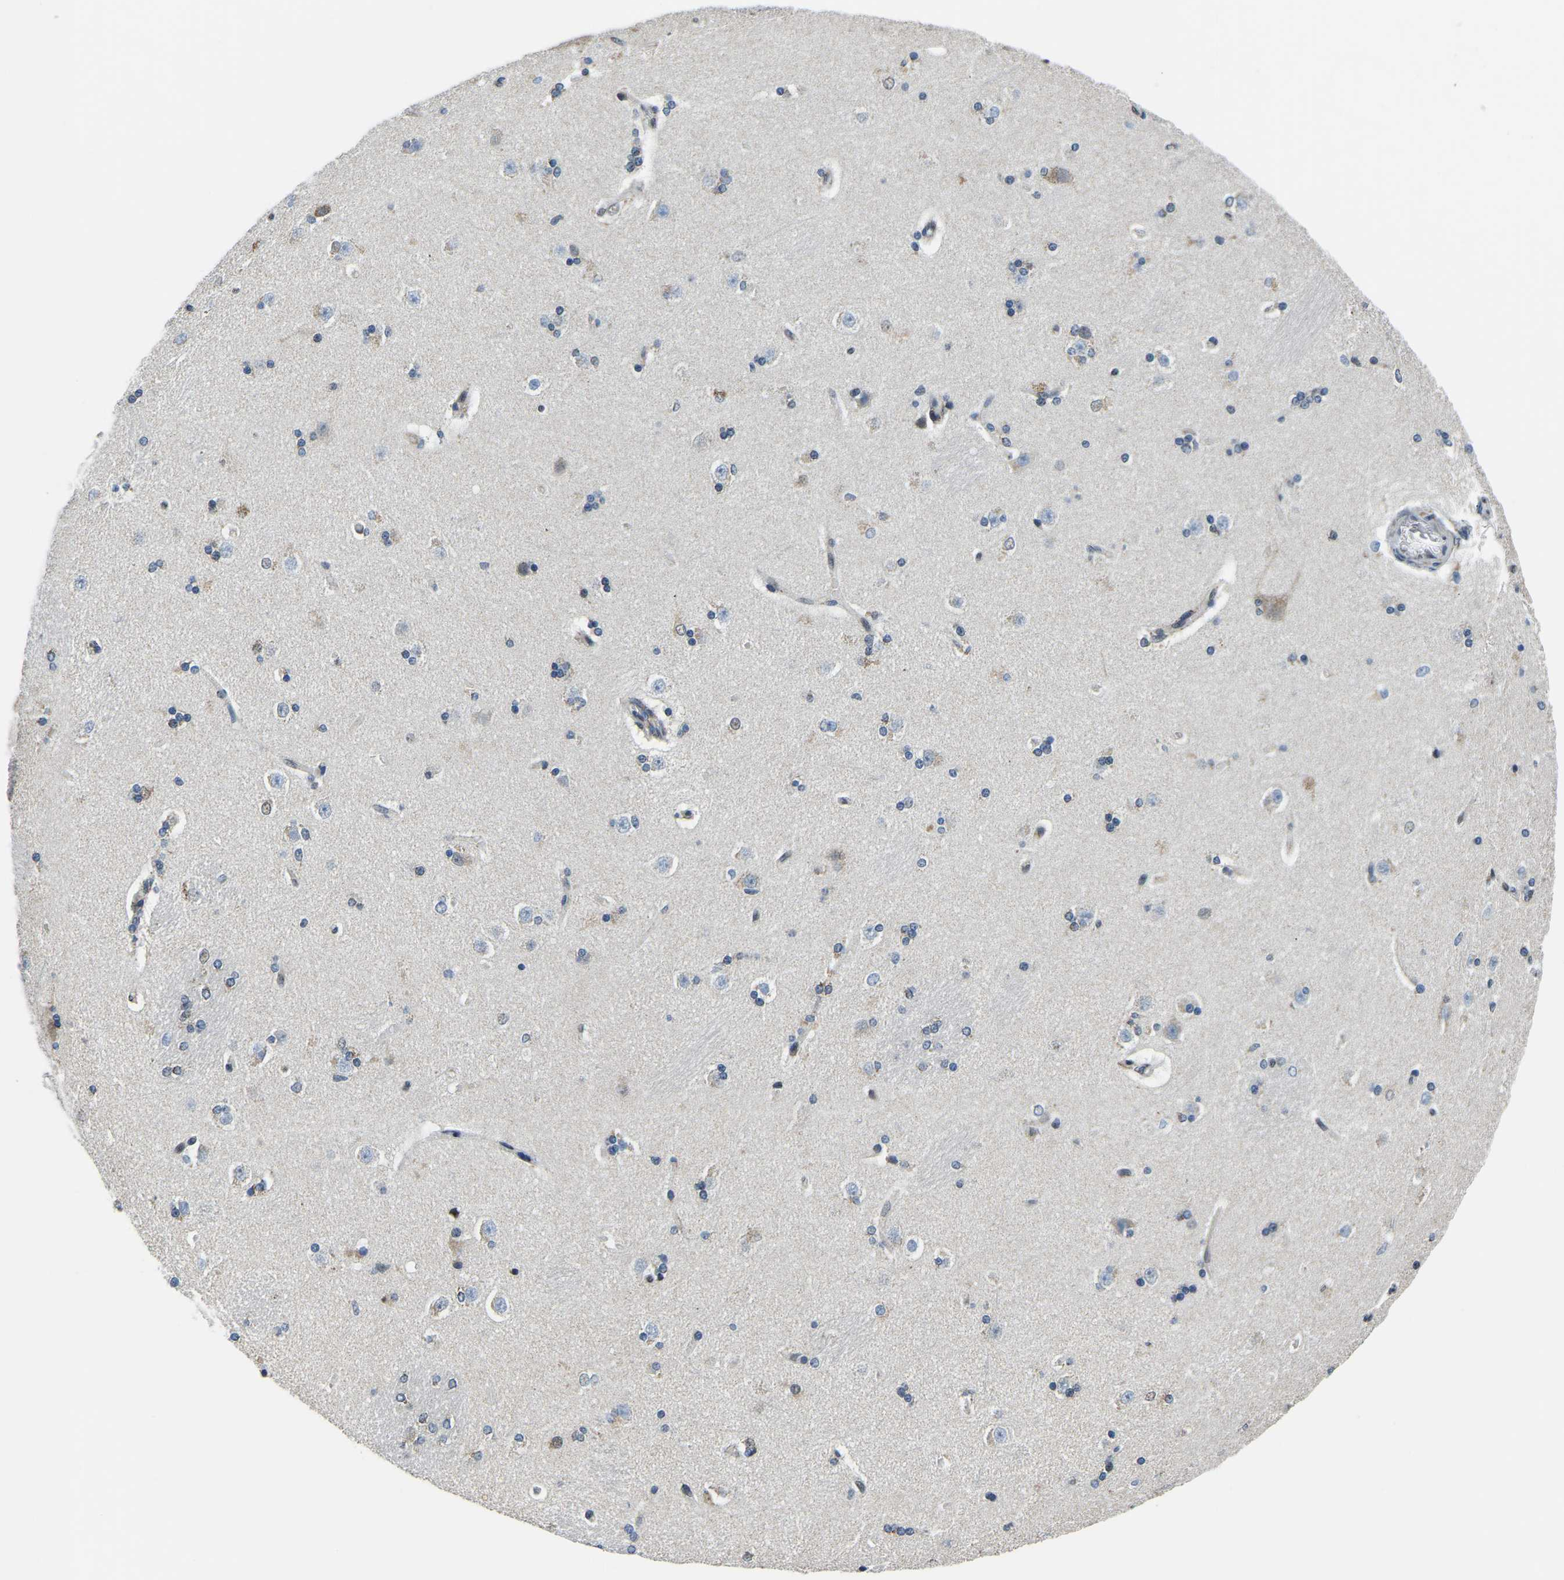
{"staining": {"intensity": "moderate", "quantity": "<25%", "location": "cytoplasmic/membranous"}, "tissue": "caudate", "cell_type": "Glial cells", "image_type": "normal", "snomed": [{"axis": "morphology", "description": "Normal tissue, NOS"}, {"axis": "topography", "description": "Lateral ventricle wall"}], "caption": "Immunohistochemistry (IHC) (DAB (3,3'-diaminobenzidine)) staining of unremarkable human caudate exhibits moderate cytoplasmic/membranous protein positivity in approximately <25% of glial cells.", "gene": "BNIP3L", "patient": {"sex": "female", "age": 19}}